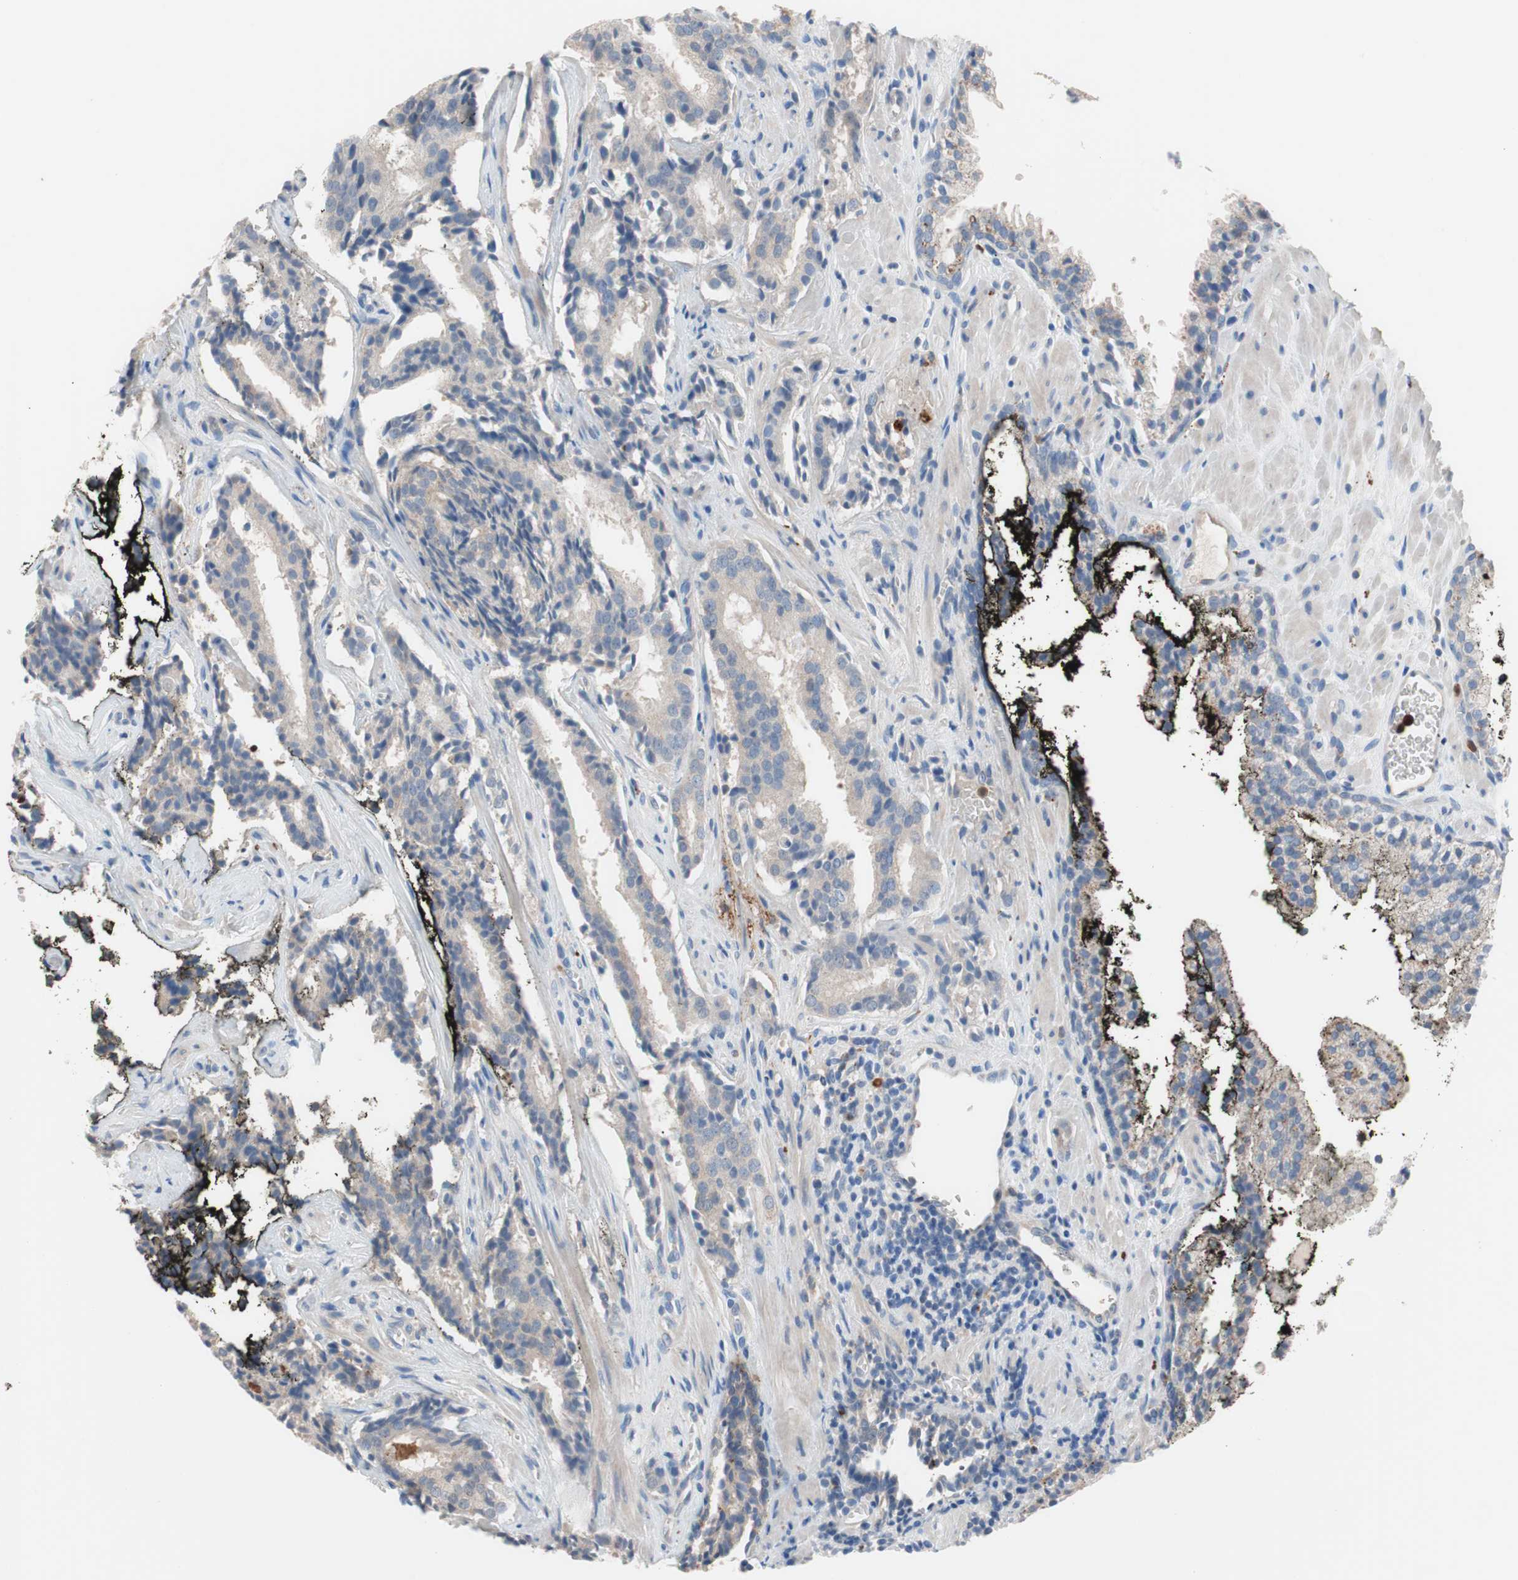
{"staining": {"intensity": "weak", "quantity": "25%-75%", "location": "cytoplasmic/membranous"}, "tissue": "prostate cancer", "cell_type": "Tumor cells", "image_type": "cancer", "snomed": [{"axis": "morphology", "description": "Adenocarcinoma, High grade"}, {"axis": "topography", "description": "Prostate"}], "caption": "A micrograph of human prostate cancer (adenocarcinoma (high-grade)) stained for a protein shows weak cytoplasmic/membranous brown staining in tumor cells.", "gene": "CLEC4D", "patient": {"sex": "male", "age": 58}}